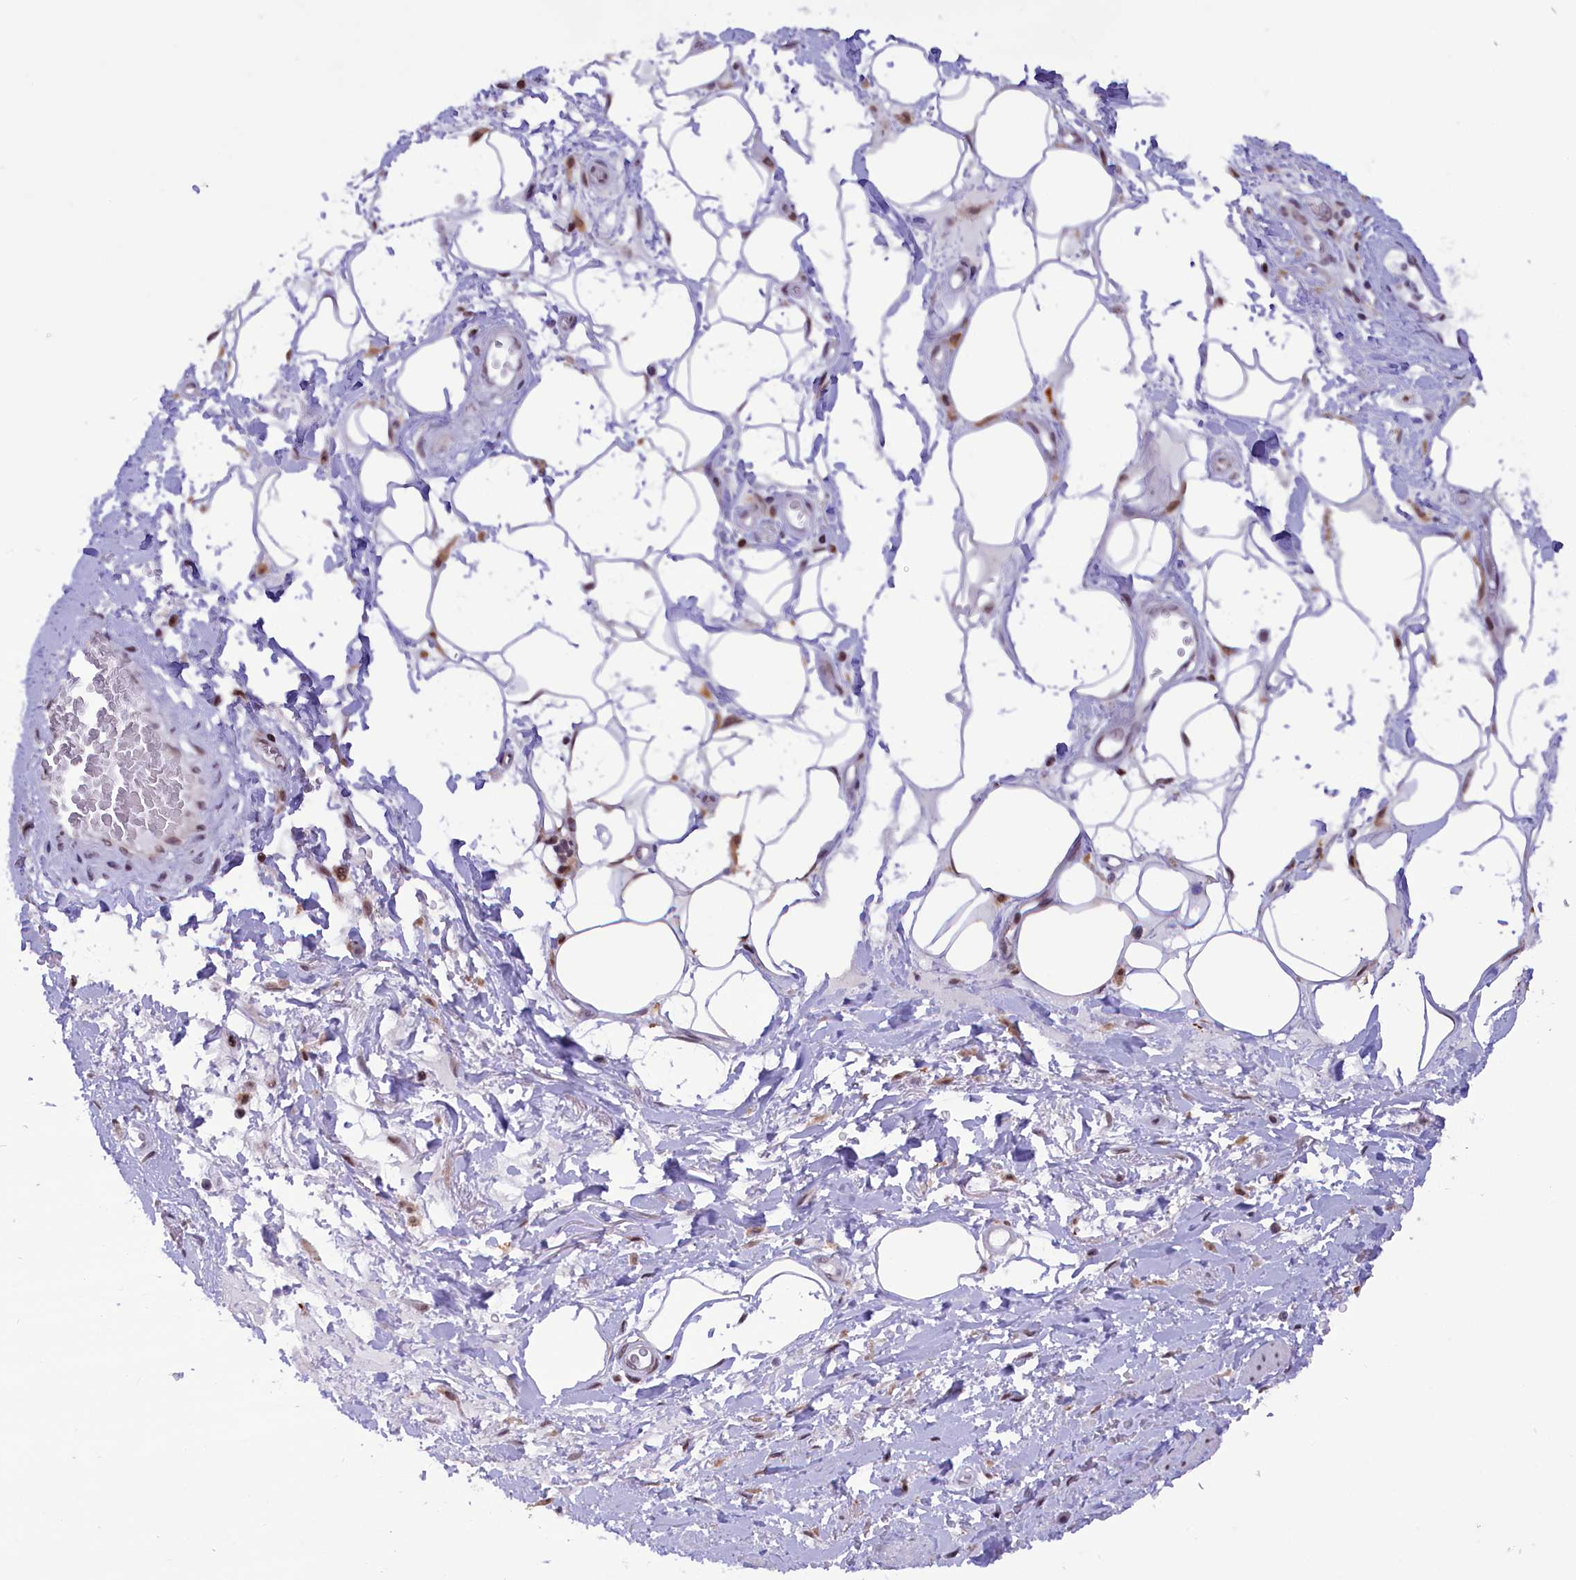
{"staining": {"intensity": "moderate", "quantity": ">75%", "location": "cytoplasmic/membranous"}, "tissue": "adipose tissue", "cell_type": "Adipocytes", "image_type": "normal", "snomed": [{"axis": "morphology", "description": "Normal tissue, NOS"}, {"axis": "morphology", "description": "Adenocarcinoma, NOS"}, {"axis": "topography", "description": "Rectum"}, {"axis": "topography", "description": "Vagina"}, {"axis": "topography", "description": "Peripheral nerve tissue"}], "caption": "The image exhibits immunohistochemical staining of normal adipose tissue. There is moderate cytoplasmic/membranous expression is identified in approximately >75% of adipocytes. Immunohistochemistry (ihc) stains the protein of interest in brown and the nuclei are stained blue.", "gene": "CDYL2", "patient": {"sex": "female", "age": 71}}